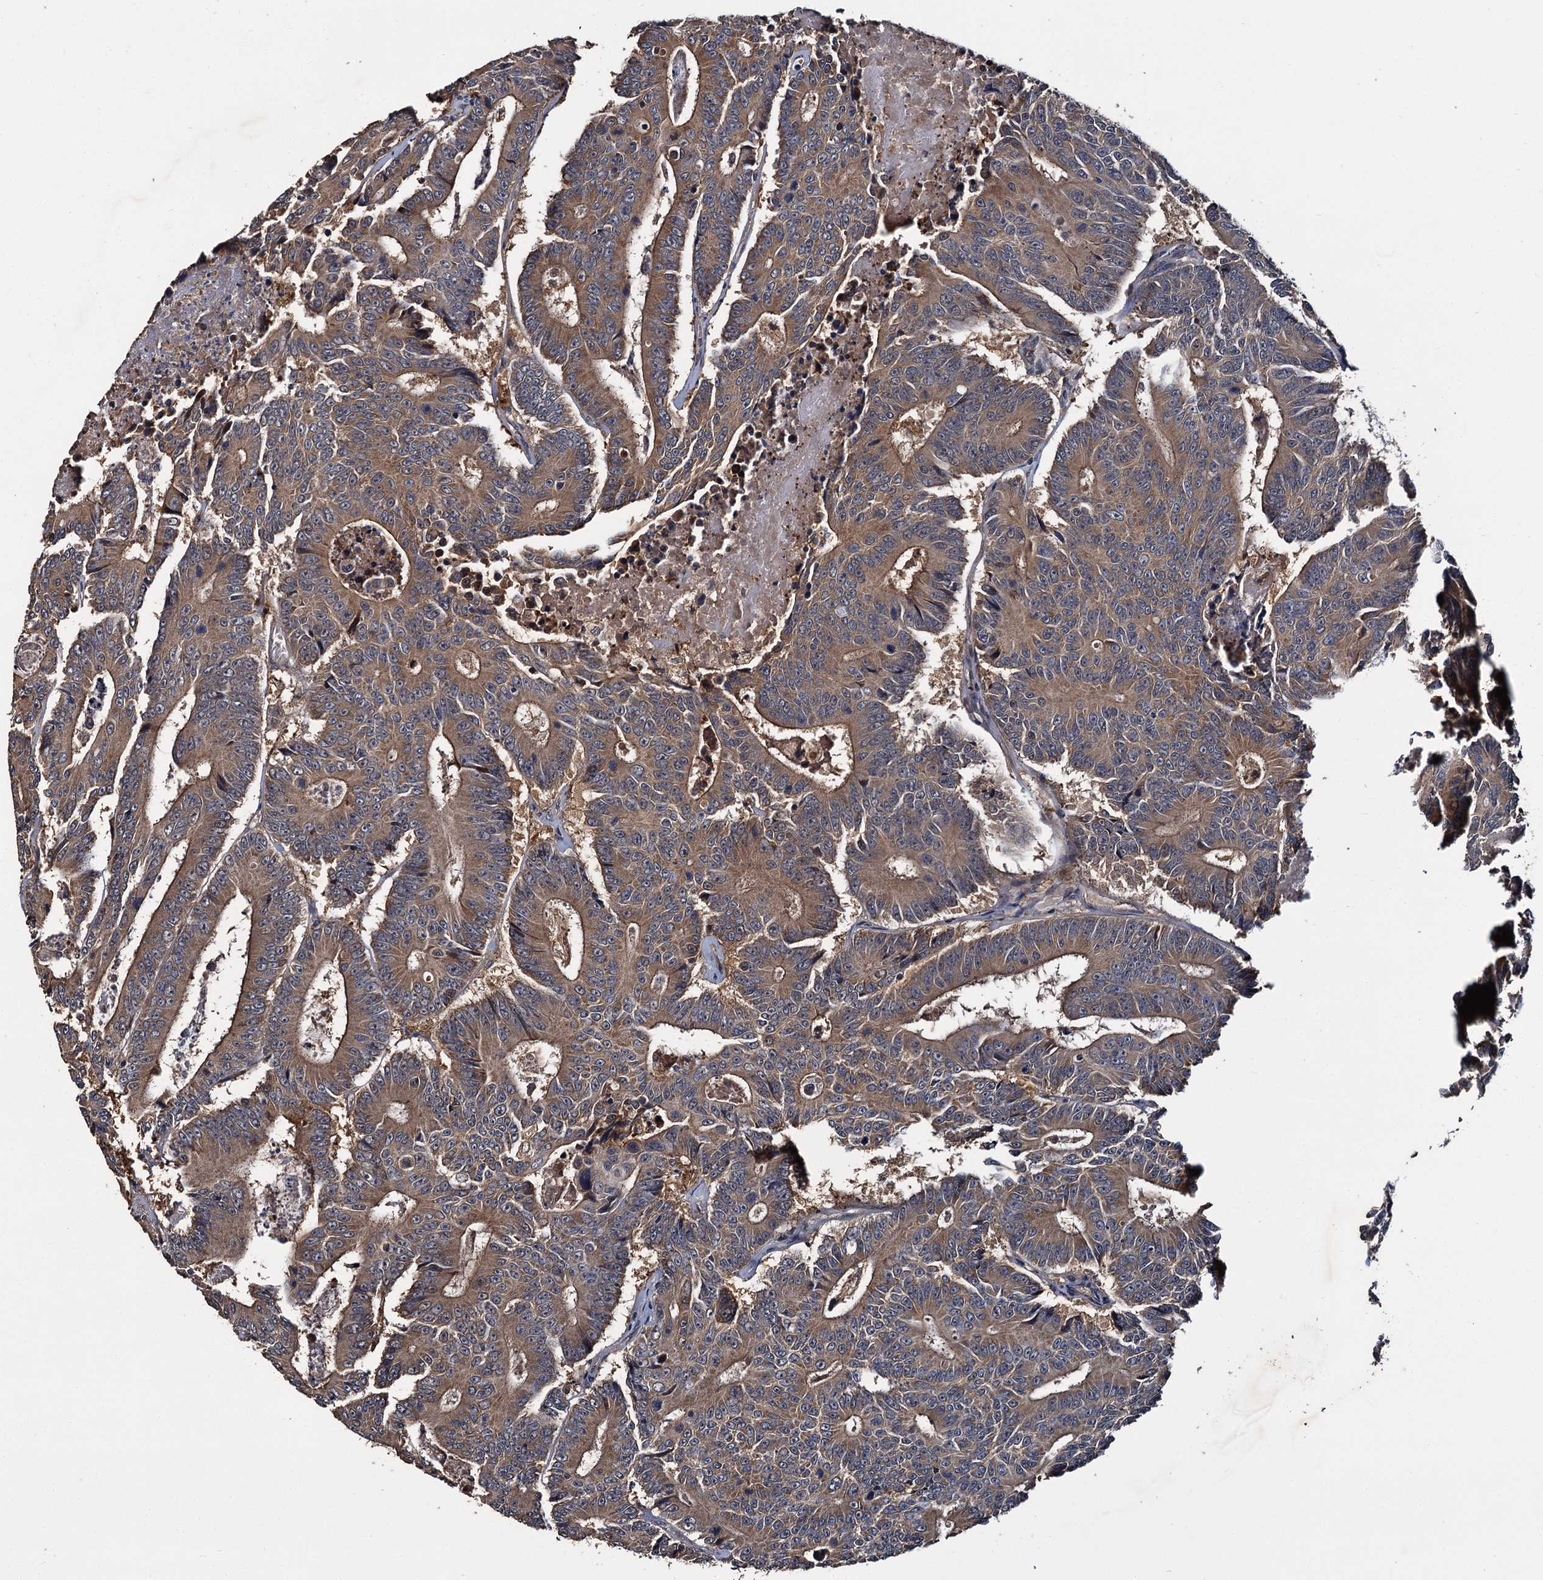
{"staining": {"intensity": "moderate", "quantity": ">75%", "location": "cytoplasmic/membranous"}, "tissue": "colorectal cancer", "cell_type": "Tumor cells", "image_type": "cancer", "snomed": [{"axis": "morphology", "description": "Adenocarcinoma, NOS"}, {"axis": "topography", "description": "Colon"}], "caption": "Immunohistochemistry (IHC) of human colorectal cancer exhibits medium levels of moderate cytoplasmic/membranous staining in about >75% of tumor cells.", "gene": "SLC46A3", "patient": {"sex": "male", "age": 83}}